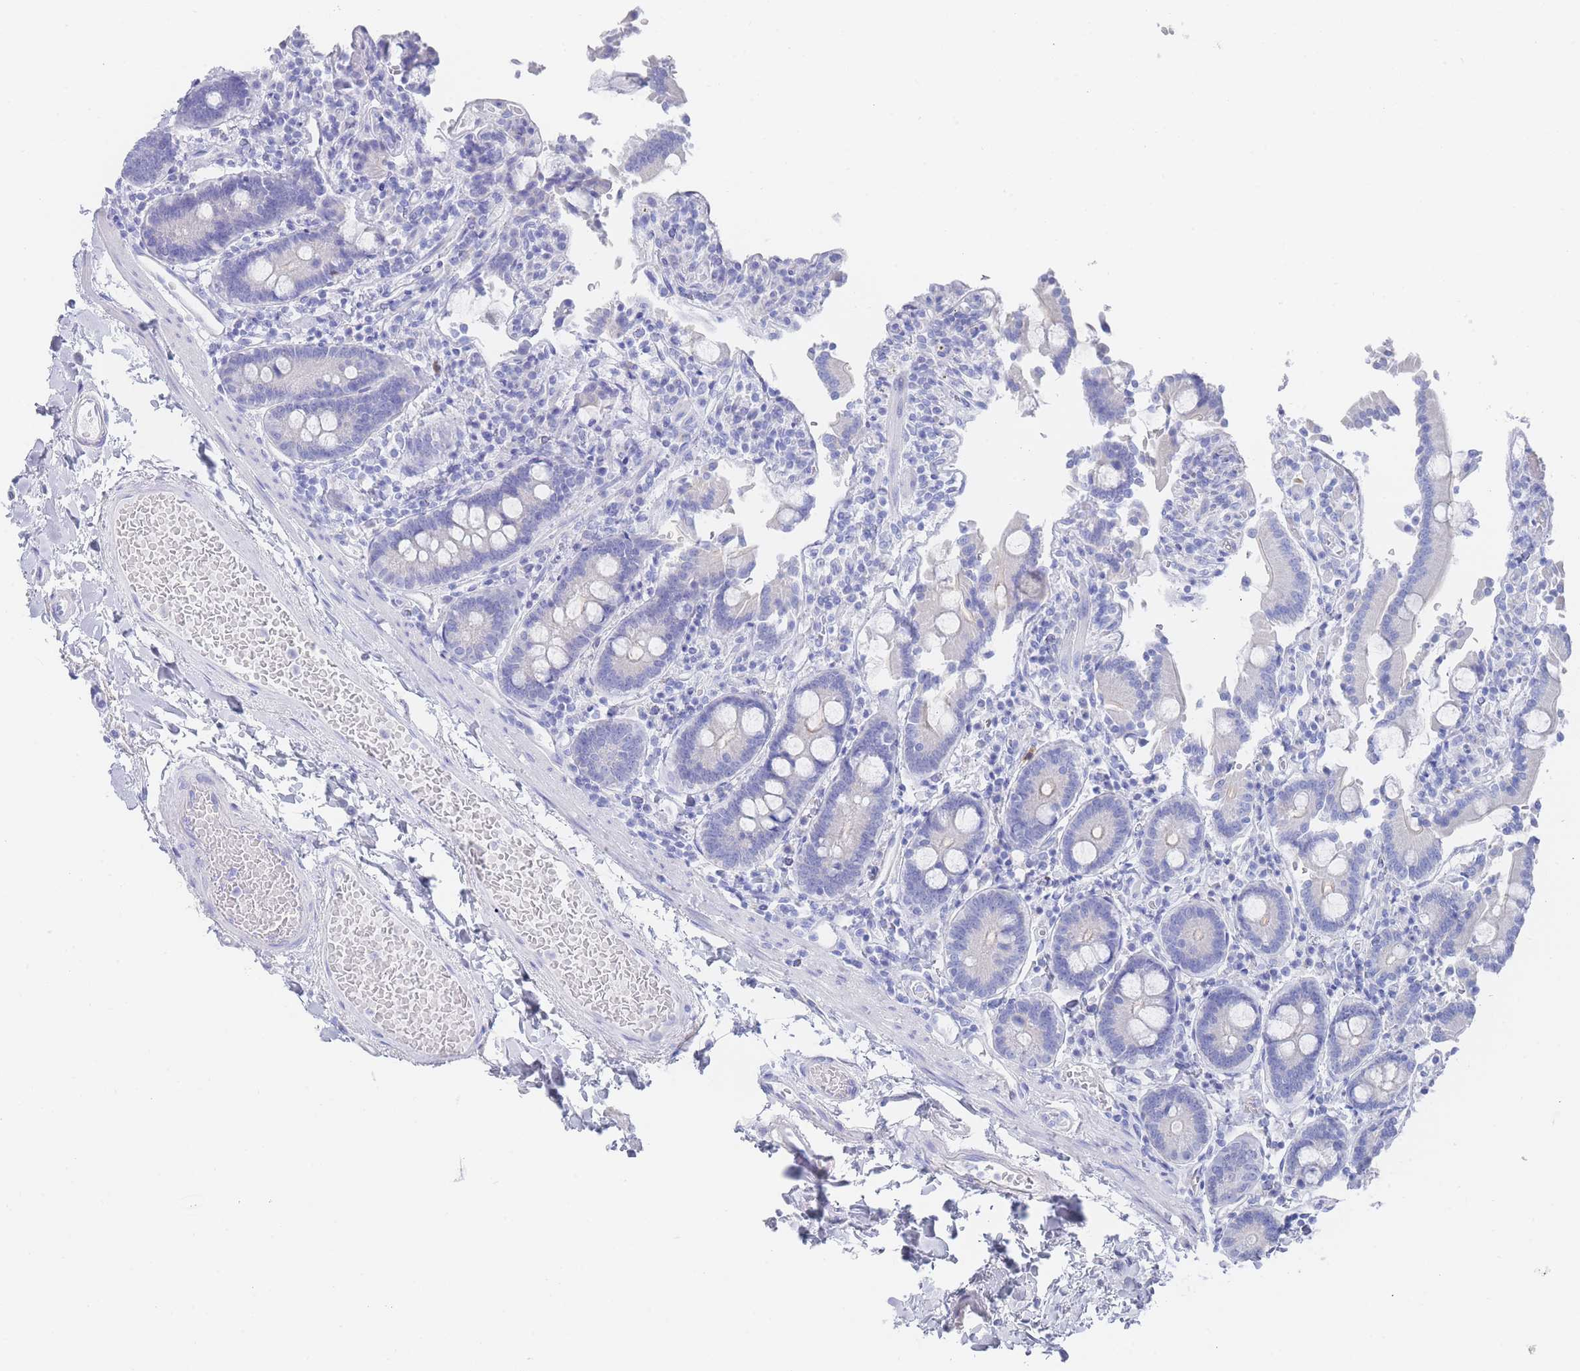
{"staining": {"intensity": "negative", "quantity": "none", "location": "none"}, "tissue": "duodenum", "cell_type": "Glandular cells", "image_type": "normal", "snomed": [{"axis": "morphology", "description": "Normal tissue, NOS"}, {"axis": "topography", "description": "Duodenum"}], "caption": "Duodenum was stained to show a protein in brown. There is no significant staining in glandular cells. Brightfield microscopy of immunohistochemistry (IHC) stained with DAB (3,3'-diaminobenzidine) (brown) and hematoxylin (blue), captured at high magnification.", "gene": "LRRC37A2", "patient": {"sex": "male", "age": 55}}